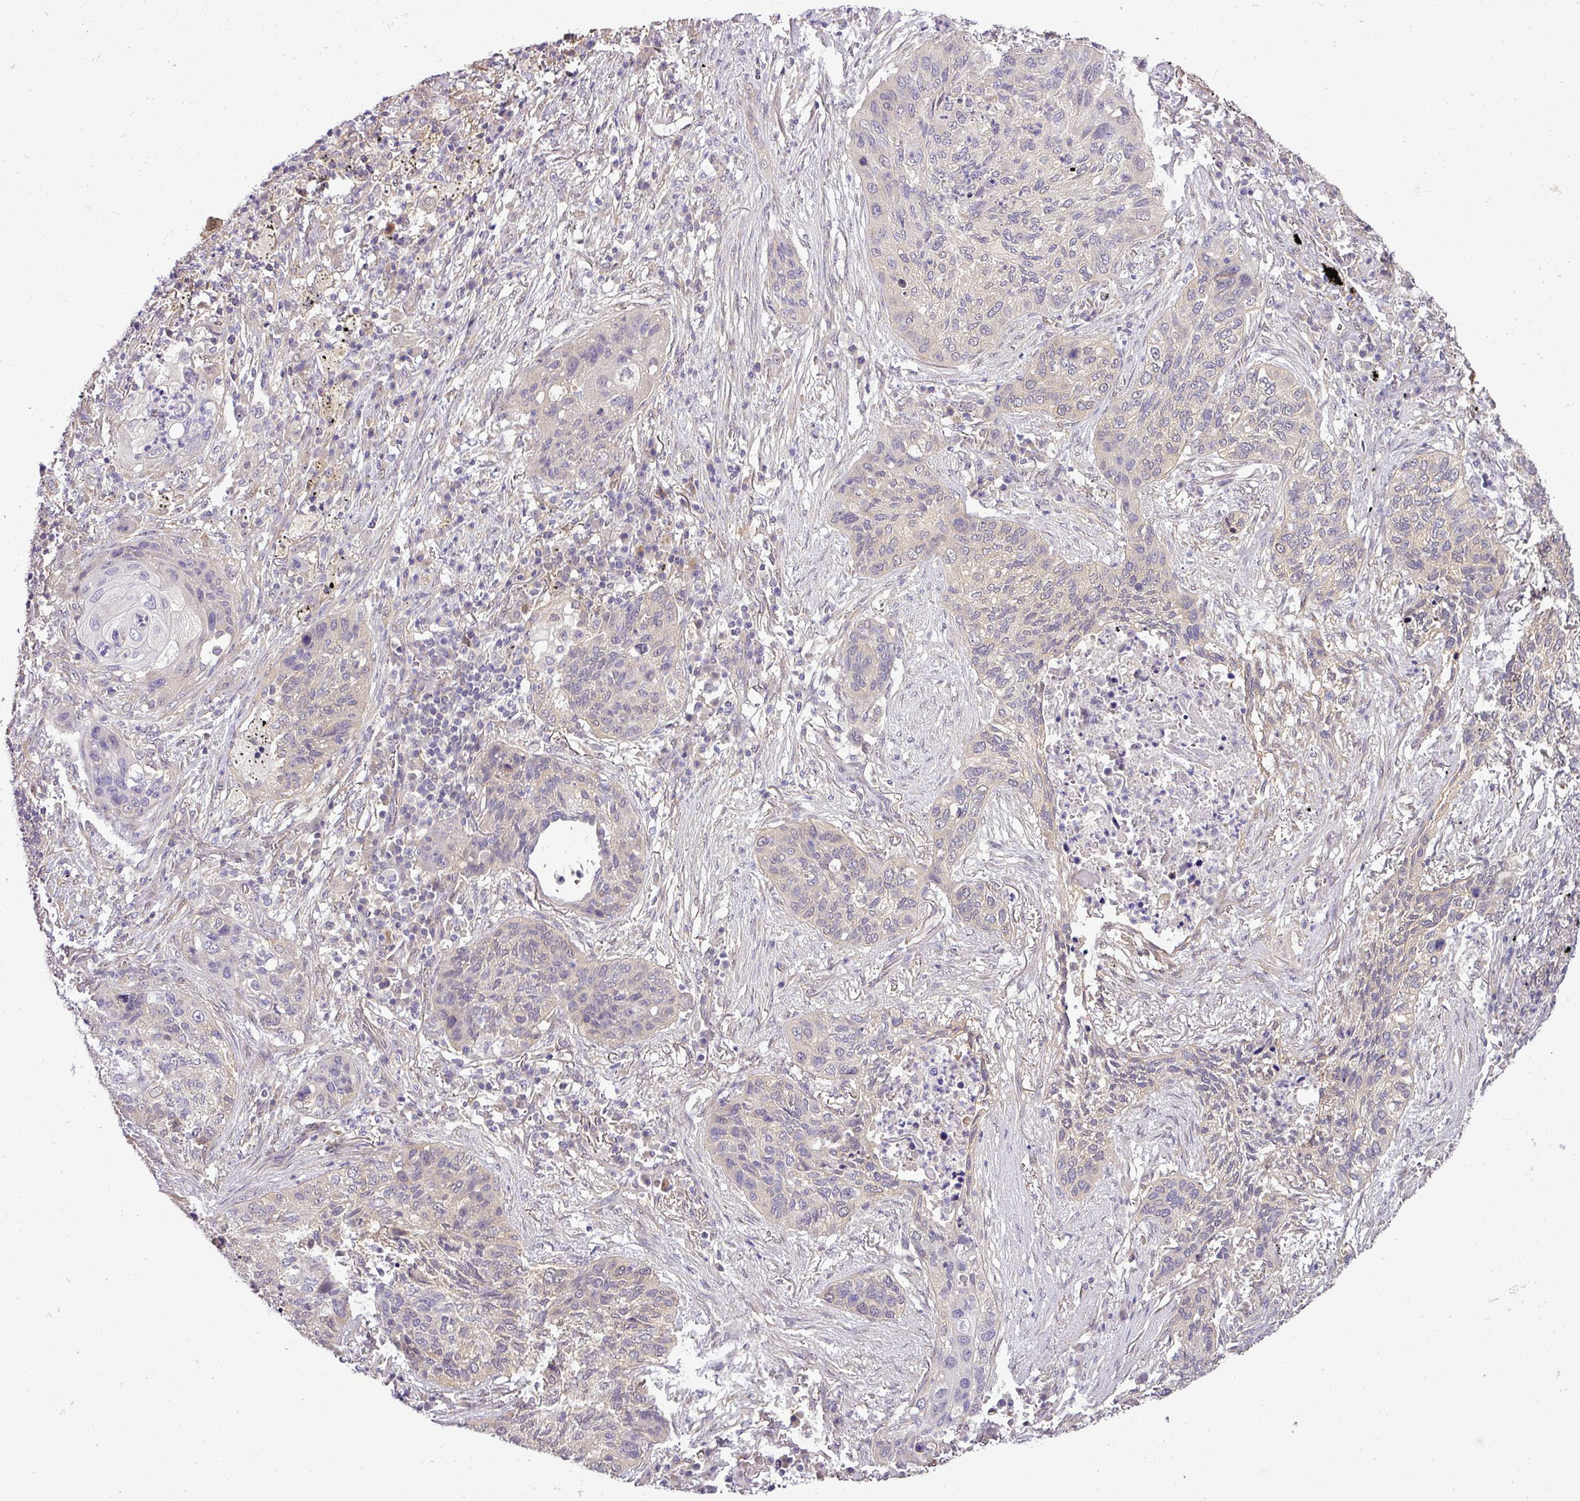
{"staining": {"intensity": "negative", "quantity": "none", "location": "none"}, "tissue": "lung cancer", "cell_type": "Tumor cells", "image_type": "cancer", "snomed": [{"axis": "morphology", "description": "Squamous cell carcinoma, NOS"}, {"axis": "topography", "description": "Lung"}], "caption": "Protein analysis of squamous cell carcinoma (lung) exhibits no significant positivity in tumor cells.", "gene": "ADH5", "patient": {"sex": "female", "age": 63}}